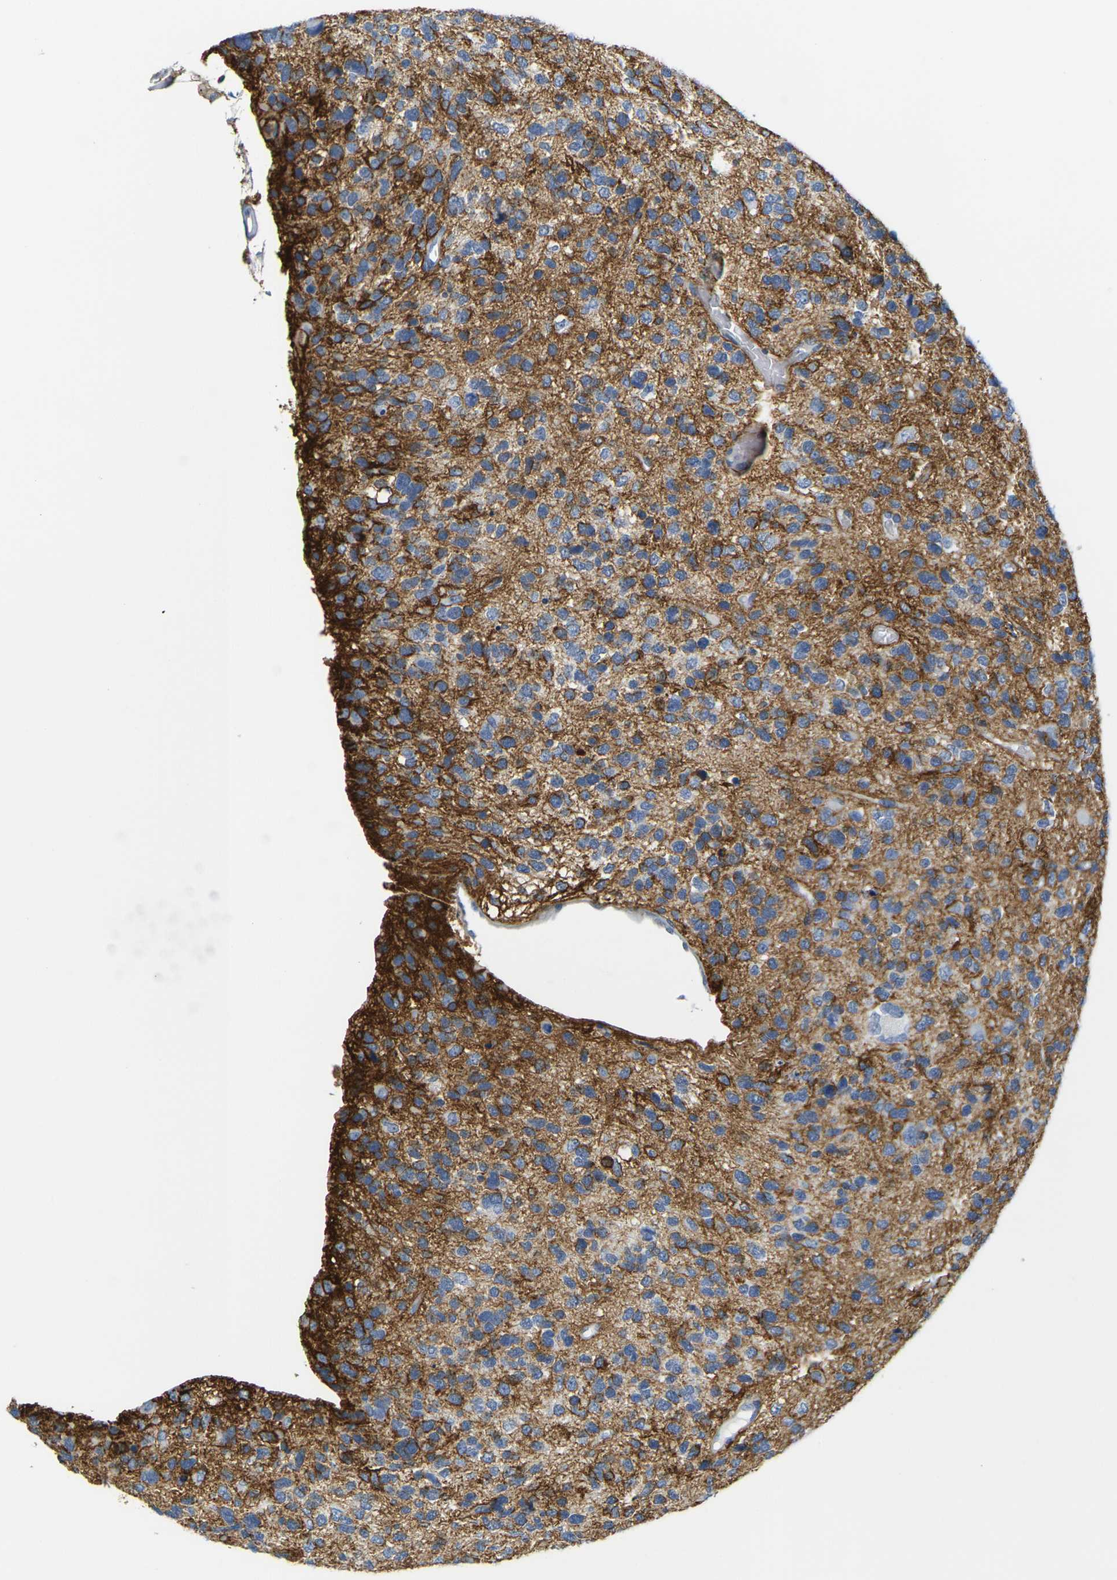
{"staining": {"intensity": "moderate", "quantity": "<25%", "location": "cytoplasmic/membranous"}, "tissue": "glioma", "cell_type": "Tumor cells", "image_type": "cancer", "snomed": [{"axis": "morphology", "description": "Glioma, malignant, High grade"}, {"axis": "topography", "description": "Brain"}], "caption": "The image exhibits a brown stain indicating the presence of a protein in the cytoplasmic/membranous of tumor cells in glioma. (brown staining indicates protein expression, while blue staining denotes nuclei).", "gene": "OTOF", "patient": {"sex": "female", "age": 58}}